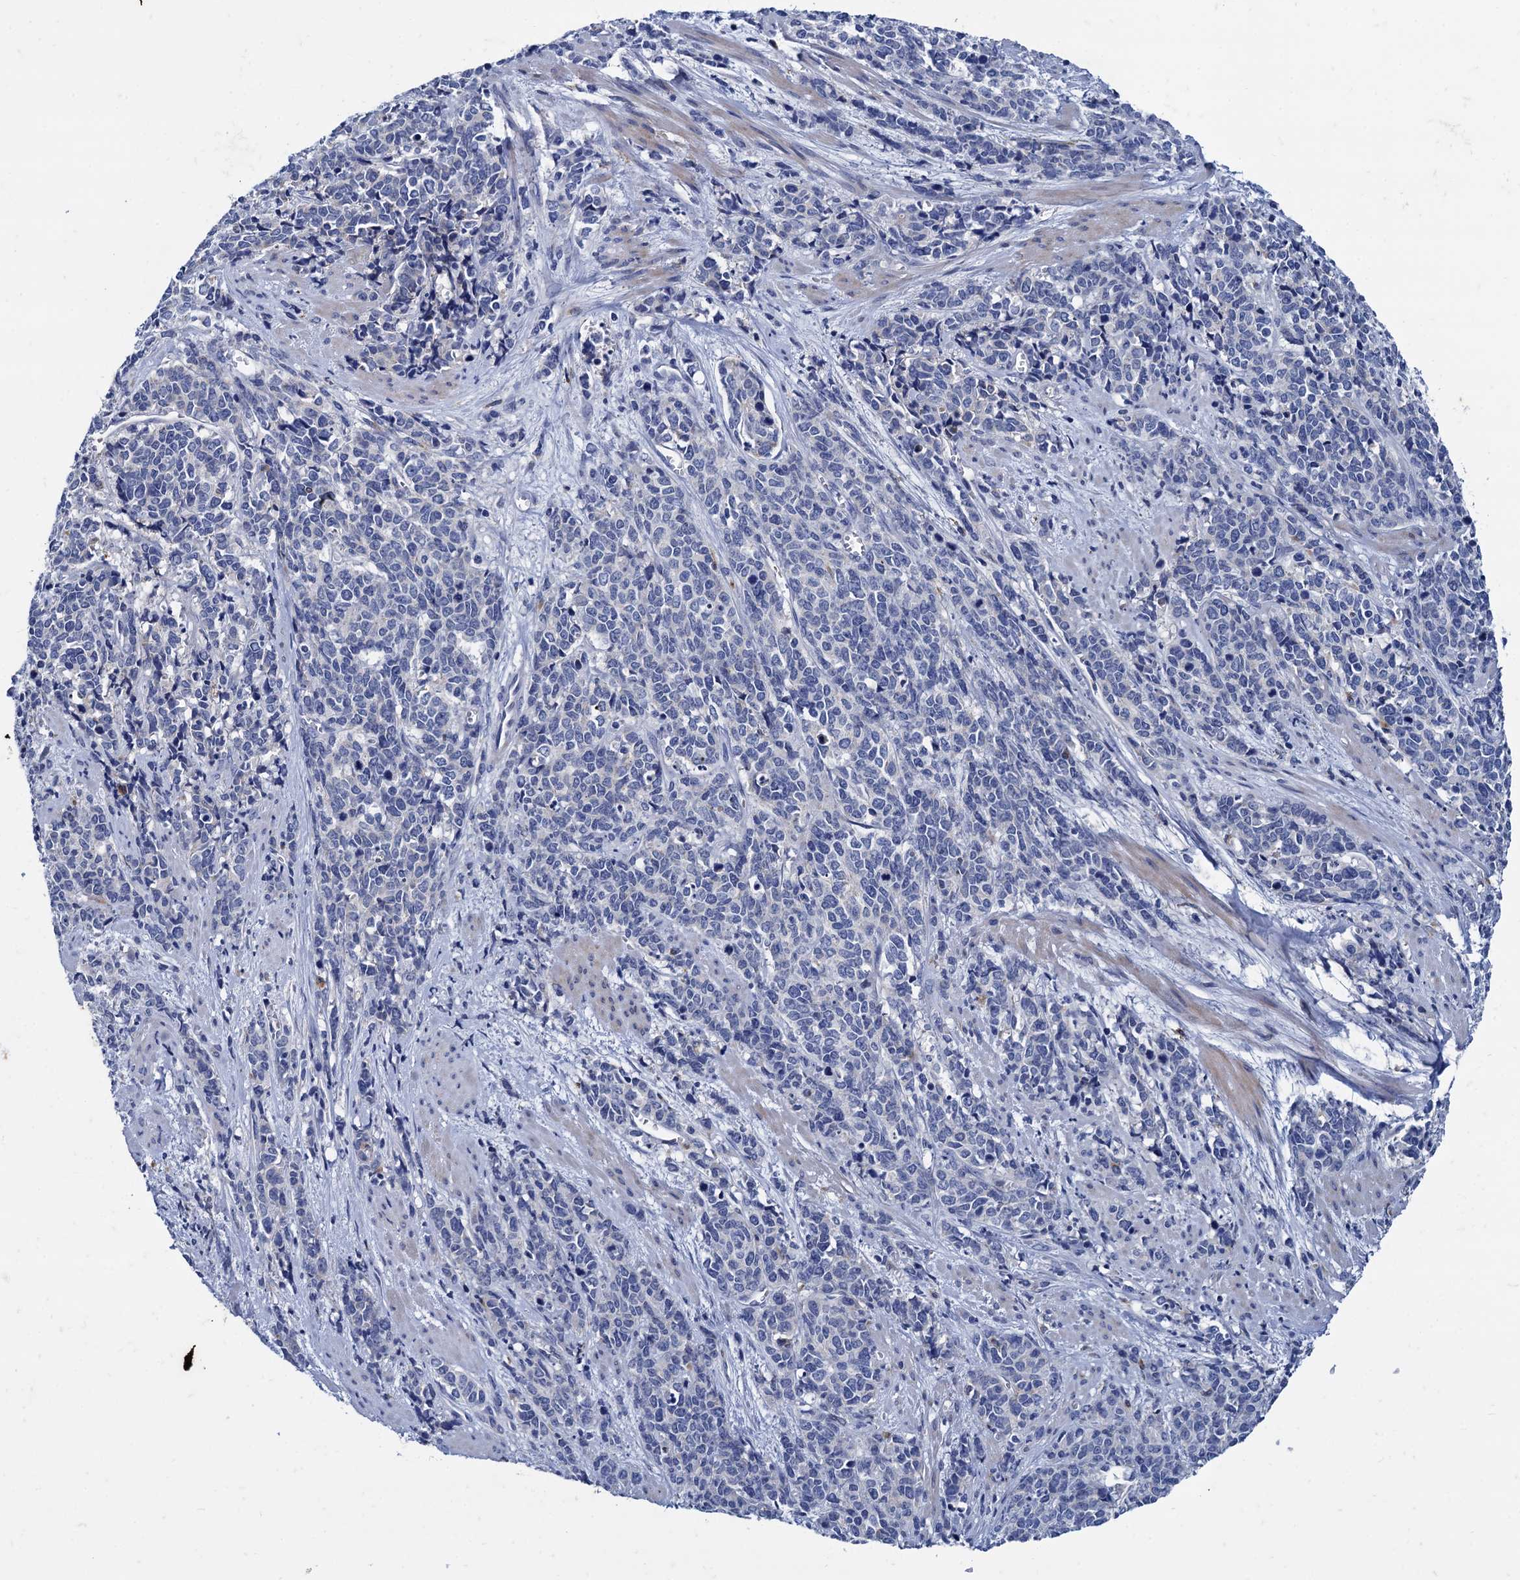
{"staining": {"intensity": "negative", "quantity": "none", "location": "none"}, "tissue": "cervical cancer", "cell_type": "Tumor cells", "image_type": "cancer", "snomed": [{"axis": "morphology", "description": "Squamous cell carcinoma, NOS"}, {"axis": "topography", "description": "Cervix"}], "caption": "The photomicrograph demonstrates no staining of tumor cells in squamous cell carcinoma (cervical).", "gene": "TMEM72", "patient": {"sex": "female", "age": 60}}